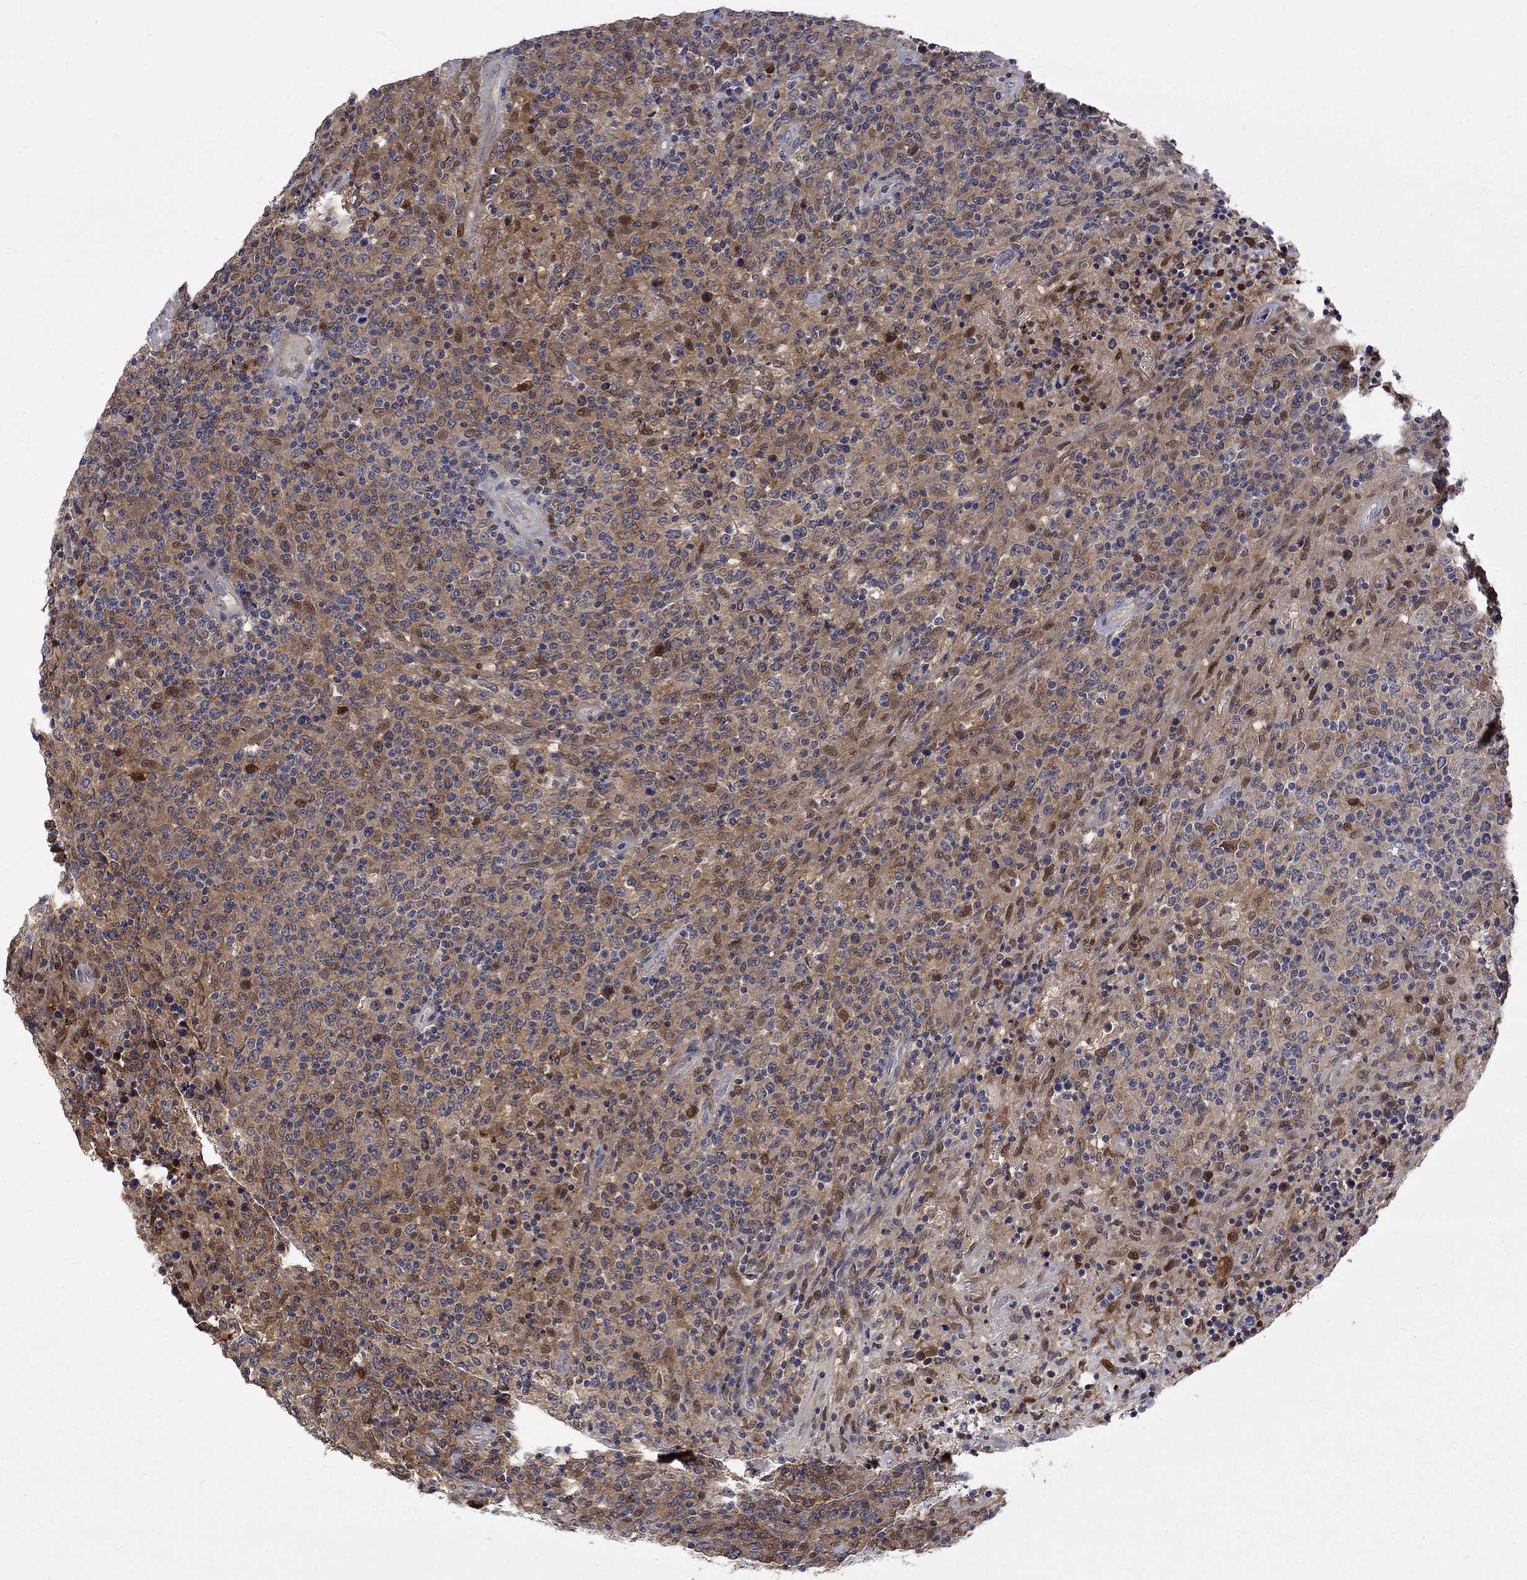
{"staining": {"intensity": "negative", "quantity": "none", "location": "none"}, "tissue": "lymphoma", "cell_type": "Tumor cells", "image_type": "cancer", "snomed": [{"axis": "morphology", "description": "Malignant lymphoma, non-Hodgkin's type, High grade"}, {"axis": "topography", "description": "Lung"}], "caption": "High magnification brightfield microscopy of lymphoma stained with DAB (3,3'-diaminobenzidine) (brown) and counterstained with hematoxylin (blue): tumor cells show no significant positivity. The staining was performed using DAB (3,3'-diaminobenzidine) to visualize the protein expression in brown, while the nuclei were stained in blue with hematoxylin (Magnification: 20x).", "gene": "HKDC1", "patient": {"sex": "male", "age": 79}}